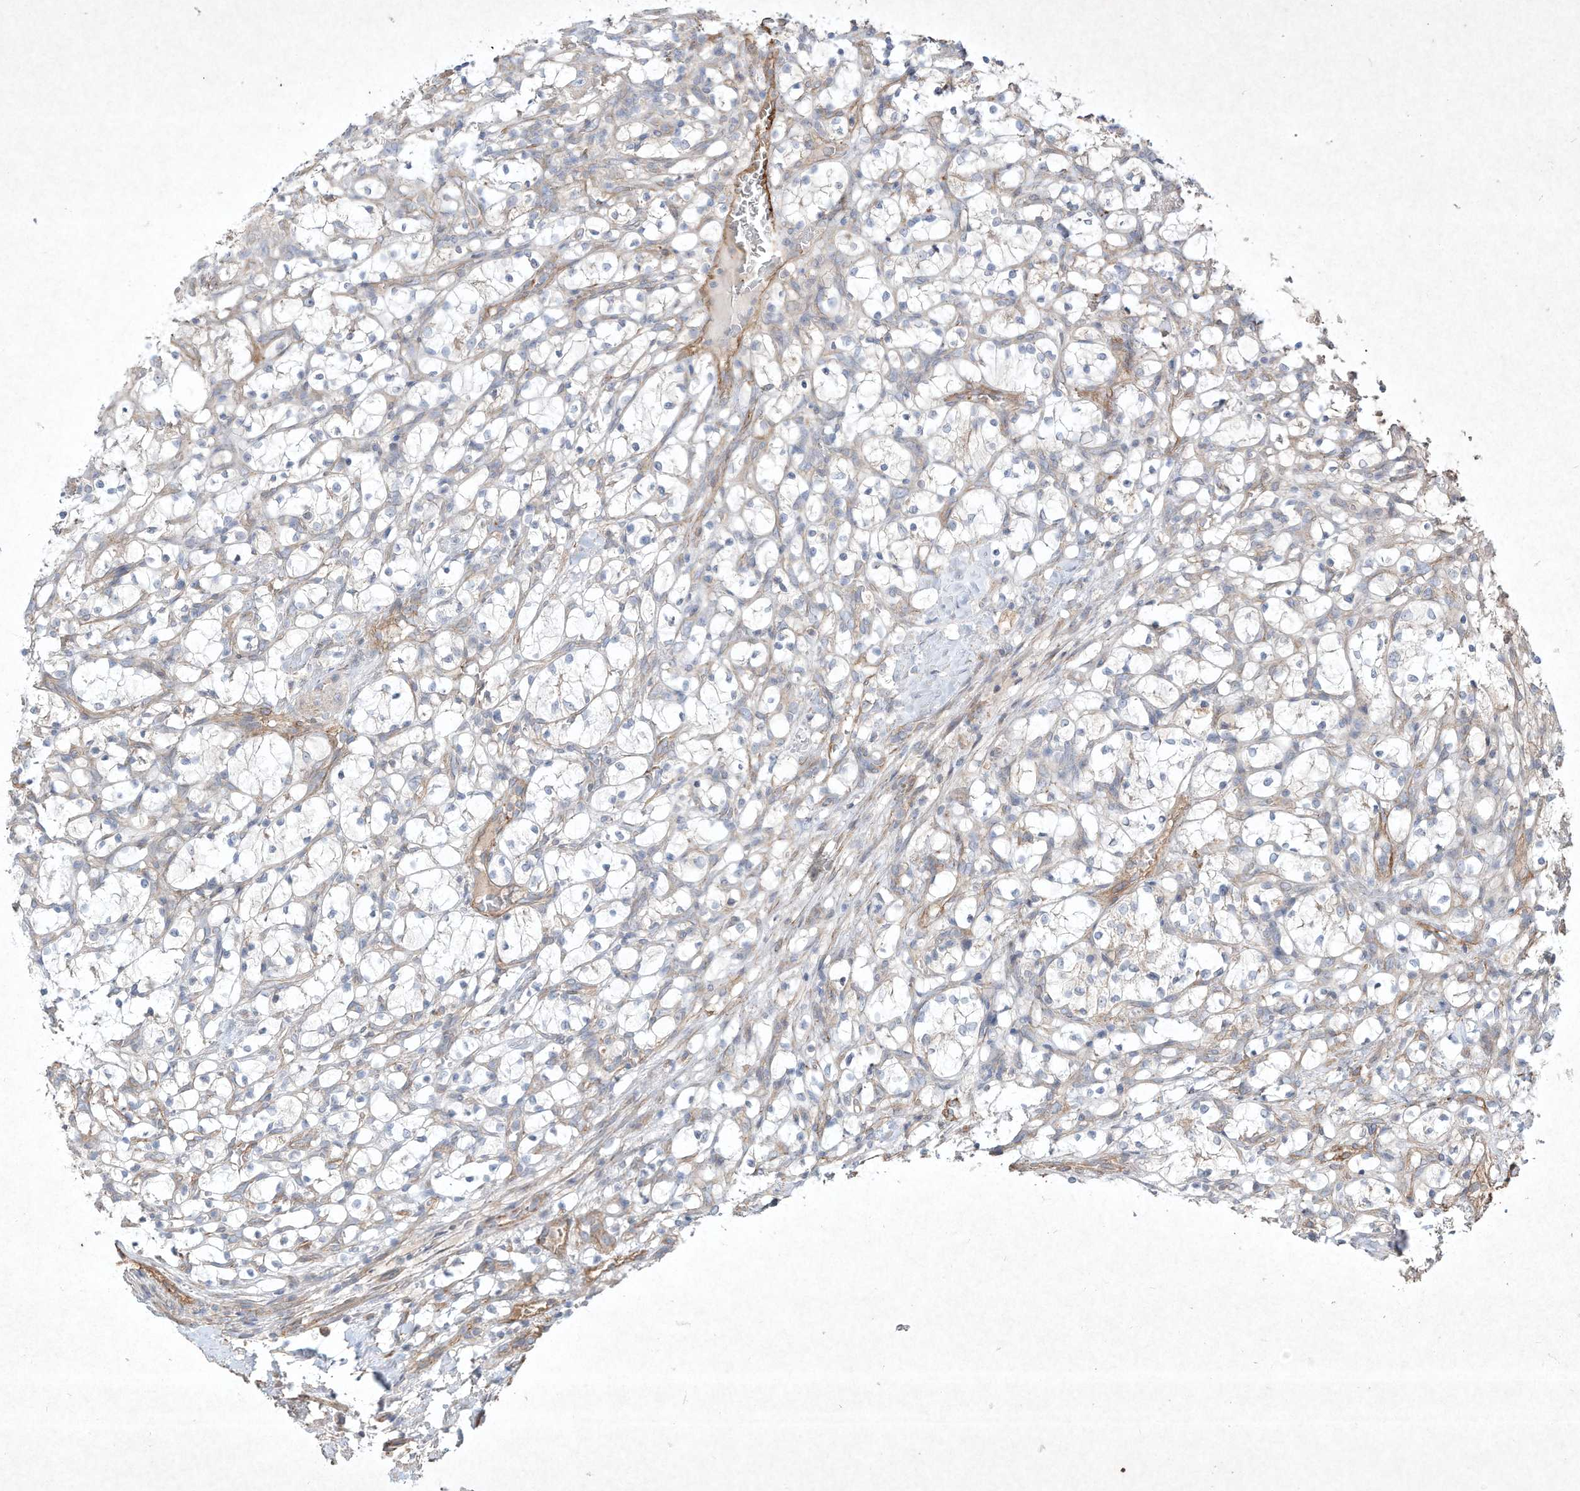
{"staining": {"intensity": "negative", "quantity": "none", "location": "none"}, "tissue": "renal cancer", "cell_type": "Tumor cells", "image_type": "cancer", "snomed": [{"axis": "morphology", "description": "Adenocarcinoma, NOS"}, {"axis": "topography", "description": "Kidney"}], "caption": "Renal adenocarcinoma was stained to show a protein in brown. There is no significant positivity in tumor cells.", "gene": "HTR5A", "patient": {"sex": "female", "age": 69}}